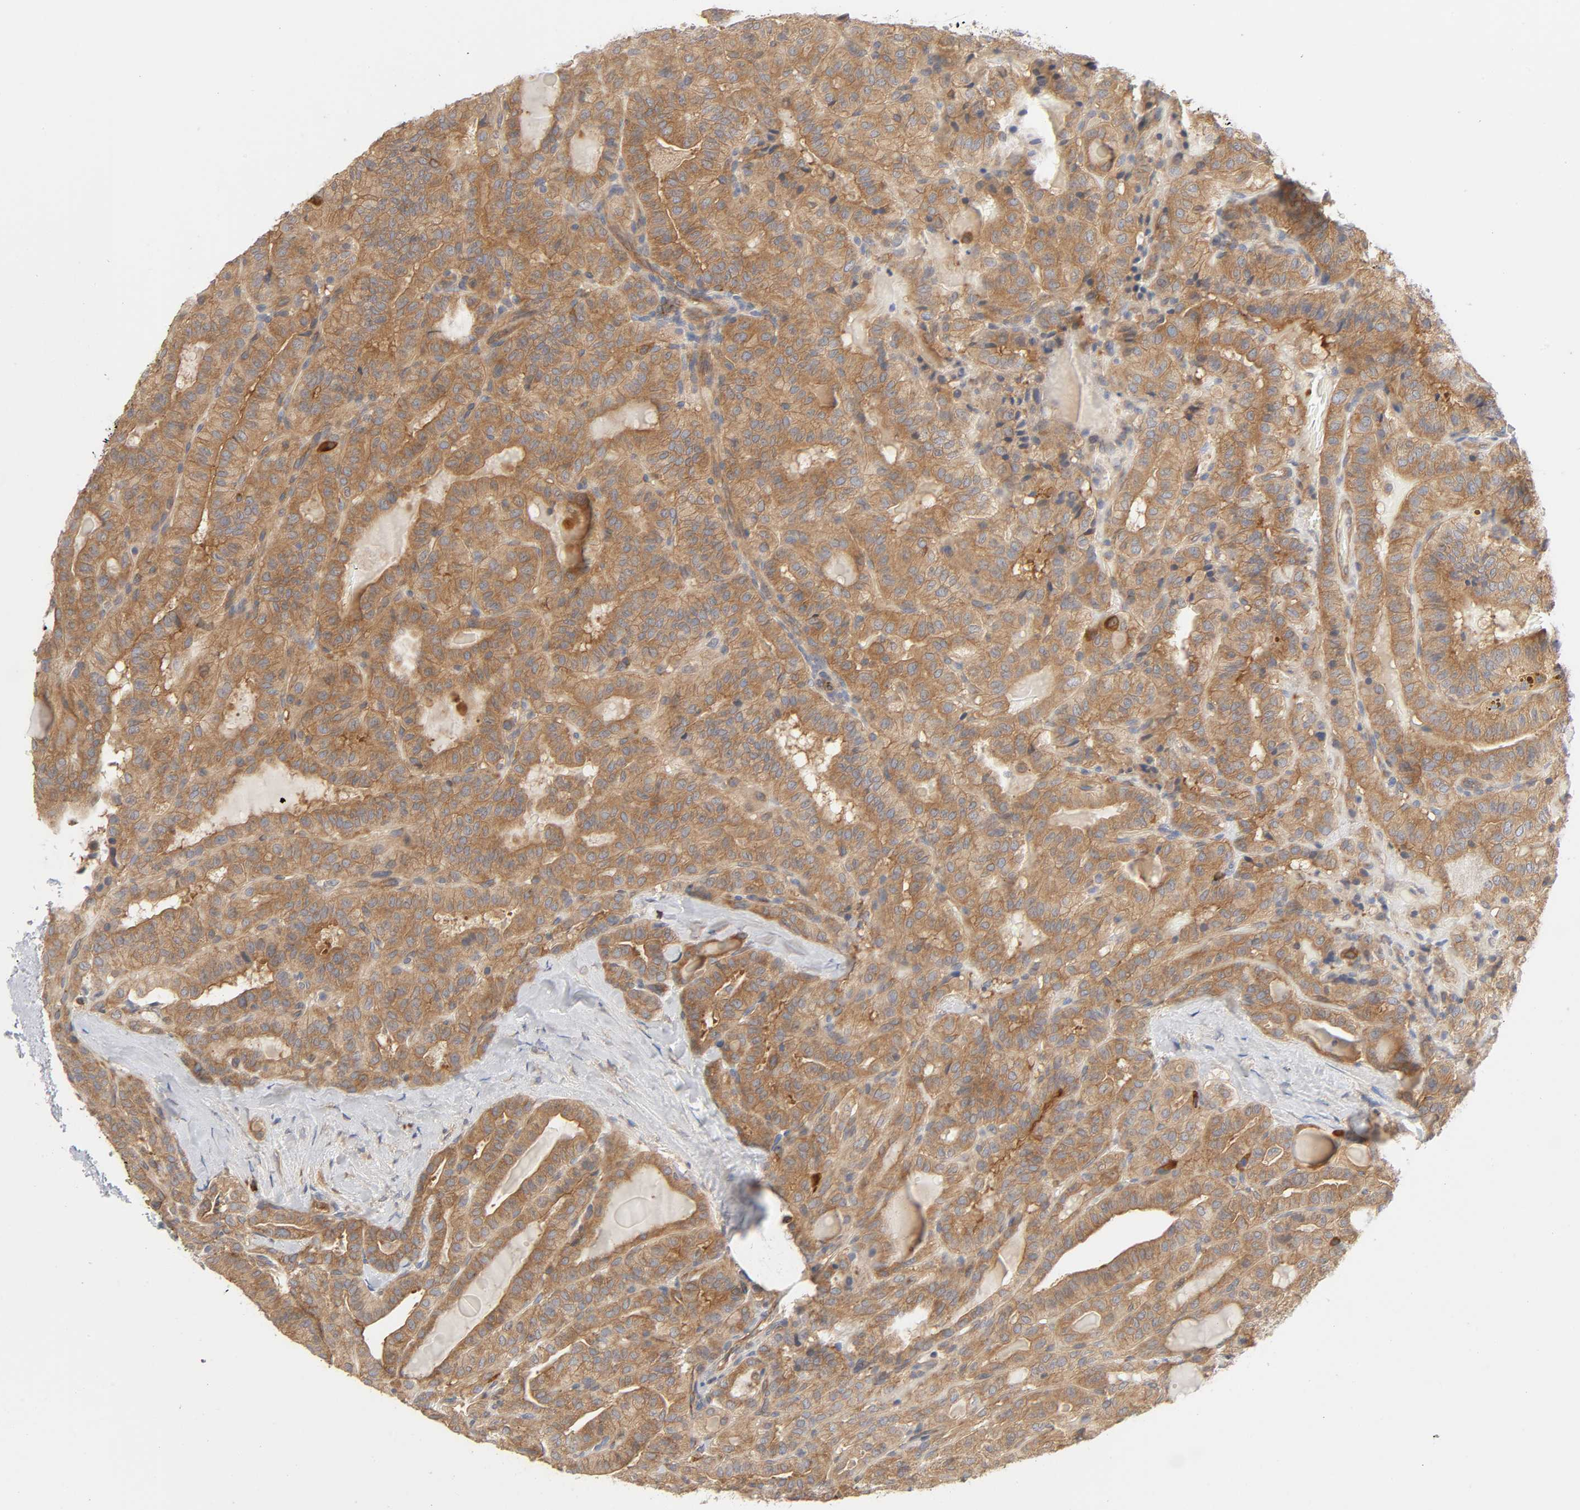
{"staining": {"intensity": "weak", "quantity": ">75%", "location": "cytoplasmic/membranous"}, "tissue": "thyroid cancer", "cell_type": "Tumor cells", "image_type": "cancer", "snomed": [{"axis": "morphology", "description": "Papillary adenocarcinoma, NOS"}, {"axis": "topography", "description": "Thyroid gland"}], "caption": "Immunohistochemistry (IHC) of human thyroid papillary adenocarcinoma demonstrates low levels of weak cytoplasmic/membranous positivity in approximately >75% of tumor cells. The staining was performed using DAB (3,3'-diaminobenzidine), with brown indicating positive protein expression. Nuclei are stained blue with hematoxylin.", "gene": "SCHIP1", "patient": {"sex": "male", "age": 77}}